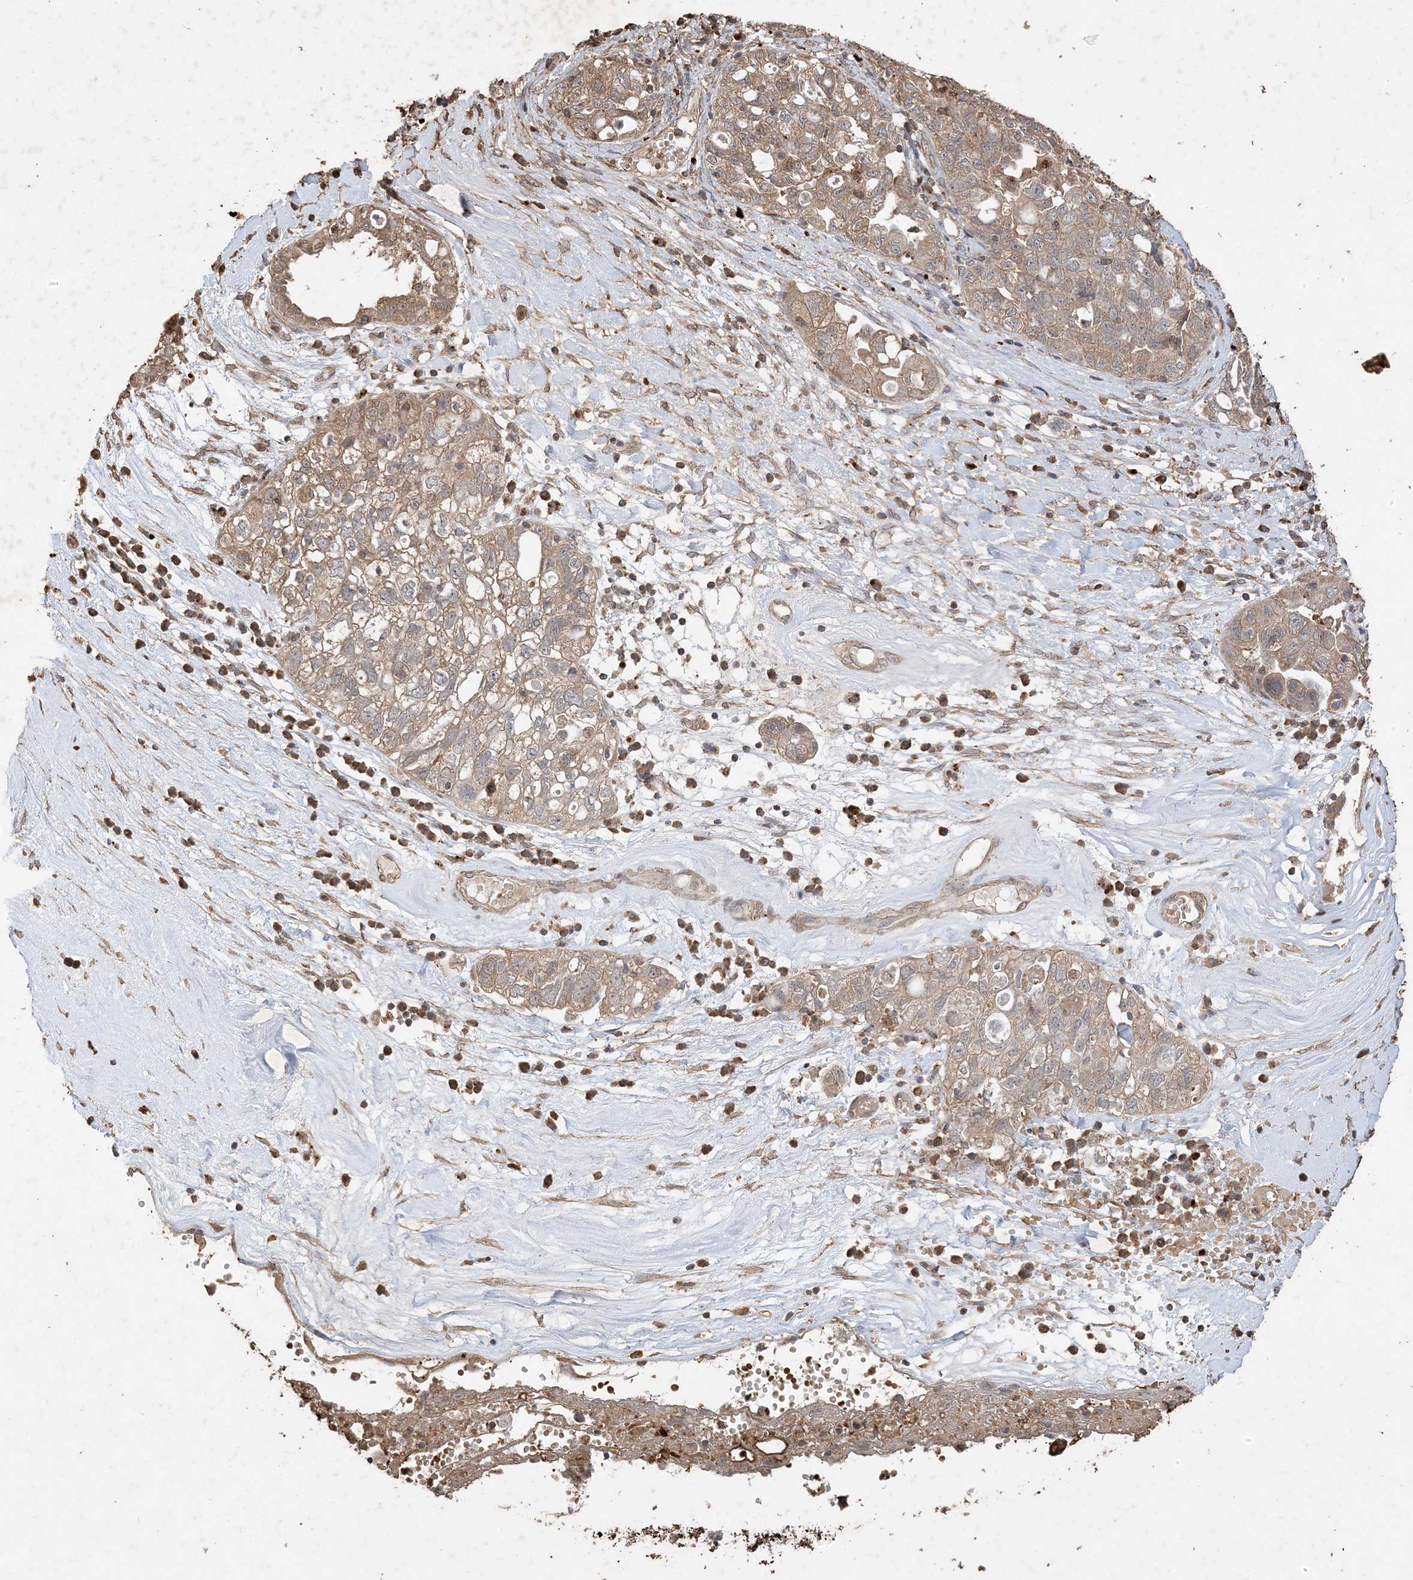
{"staining": {"intensity": "weak", "quantity": "25%-75%", "location": "cytoplasmic/membranous"}, "tissue": "ovarian cancer", "cell_type": "Tumor cells", "image_type": "cancer", "snomed": [{"axis": "morphology", "description": "Carcinoma, NOS"}, {"axis": "morphology", "description": "Cystadenocarcinoma, serous, NOS"}, {"axis": "topography", "description": "Ovary"}], "caption": "Immunohistochemical staining of ovarian cancer (carcinoma) exhibits weak cytoplasmic/membranous protein staining in about 25%-75% of tumor cells.", "gene": "HPS4", "patient": {"sex": "female", "age": 69}}